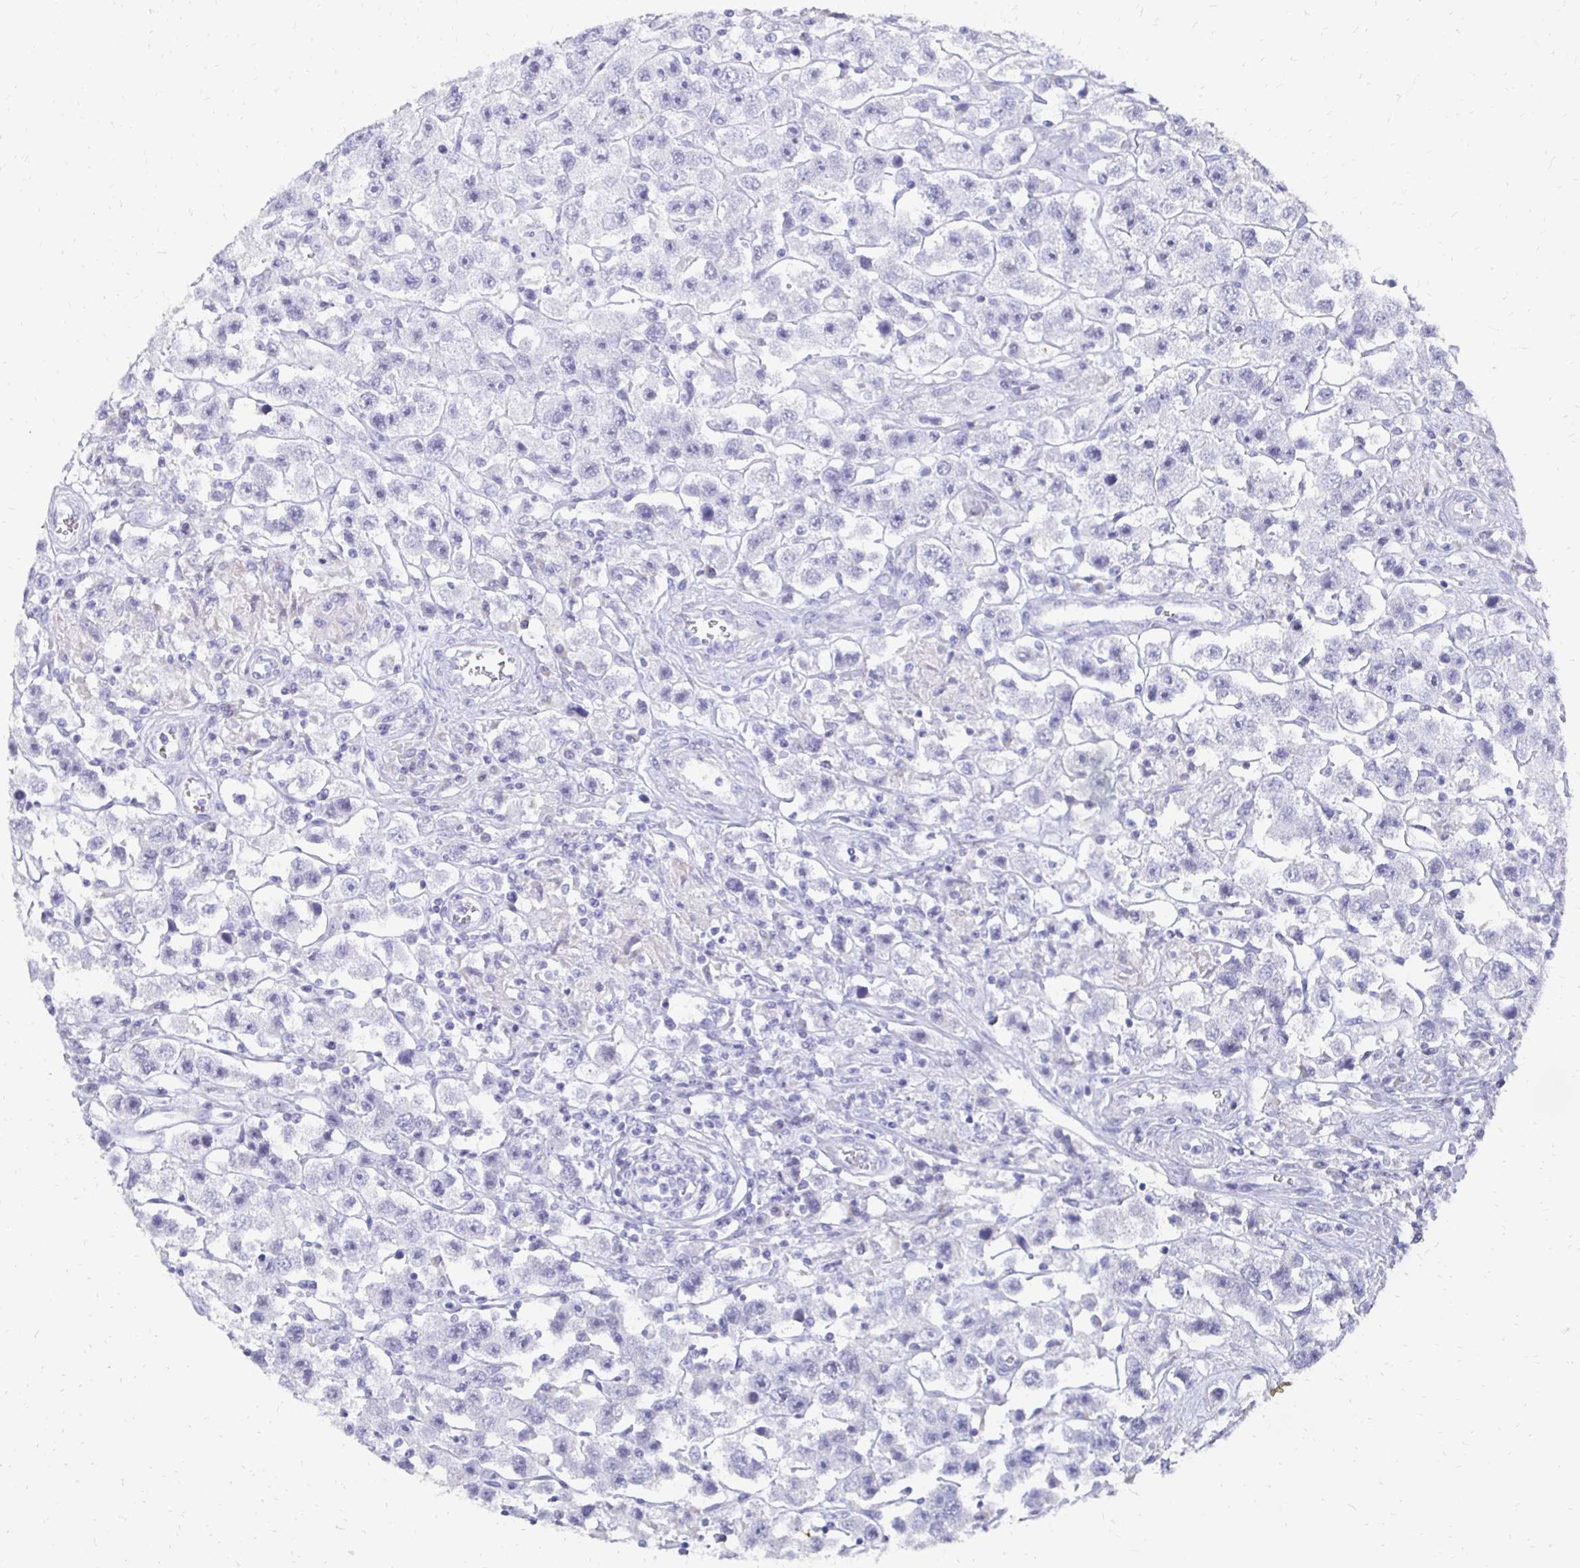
{"staining": {"intensity": "negative", "quantity": "none", "location": "none"}, "tissue": "testis cancer", "cell_type": "Tumor cells", "image_type": "cancer", "snomed": [{"axis": "morphology", "description": "Seminoma, NOS"}, {"axis": "topography", "description": "Testis"}], "caption": "Tumor cells show no significant protein expression in testis seminoma.", "gene": "SYCP3", "patient": {"sex": "male", "age": 45}}